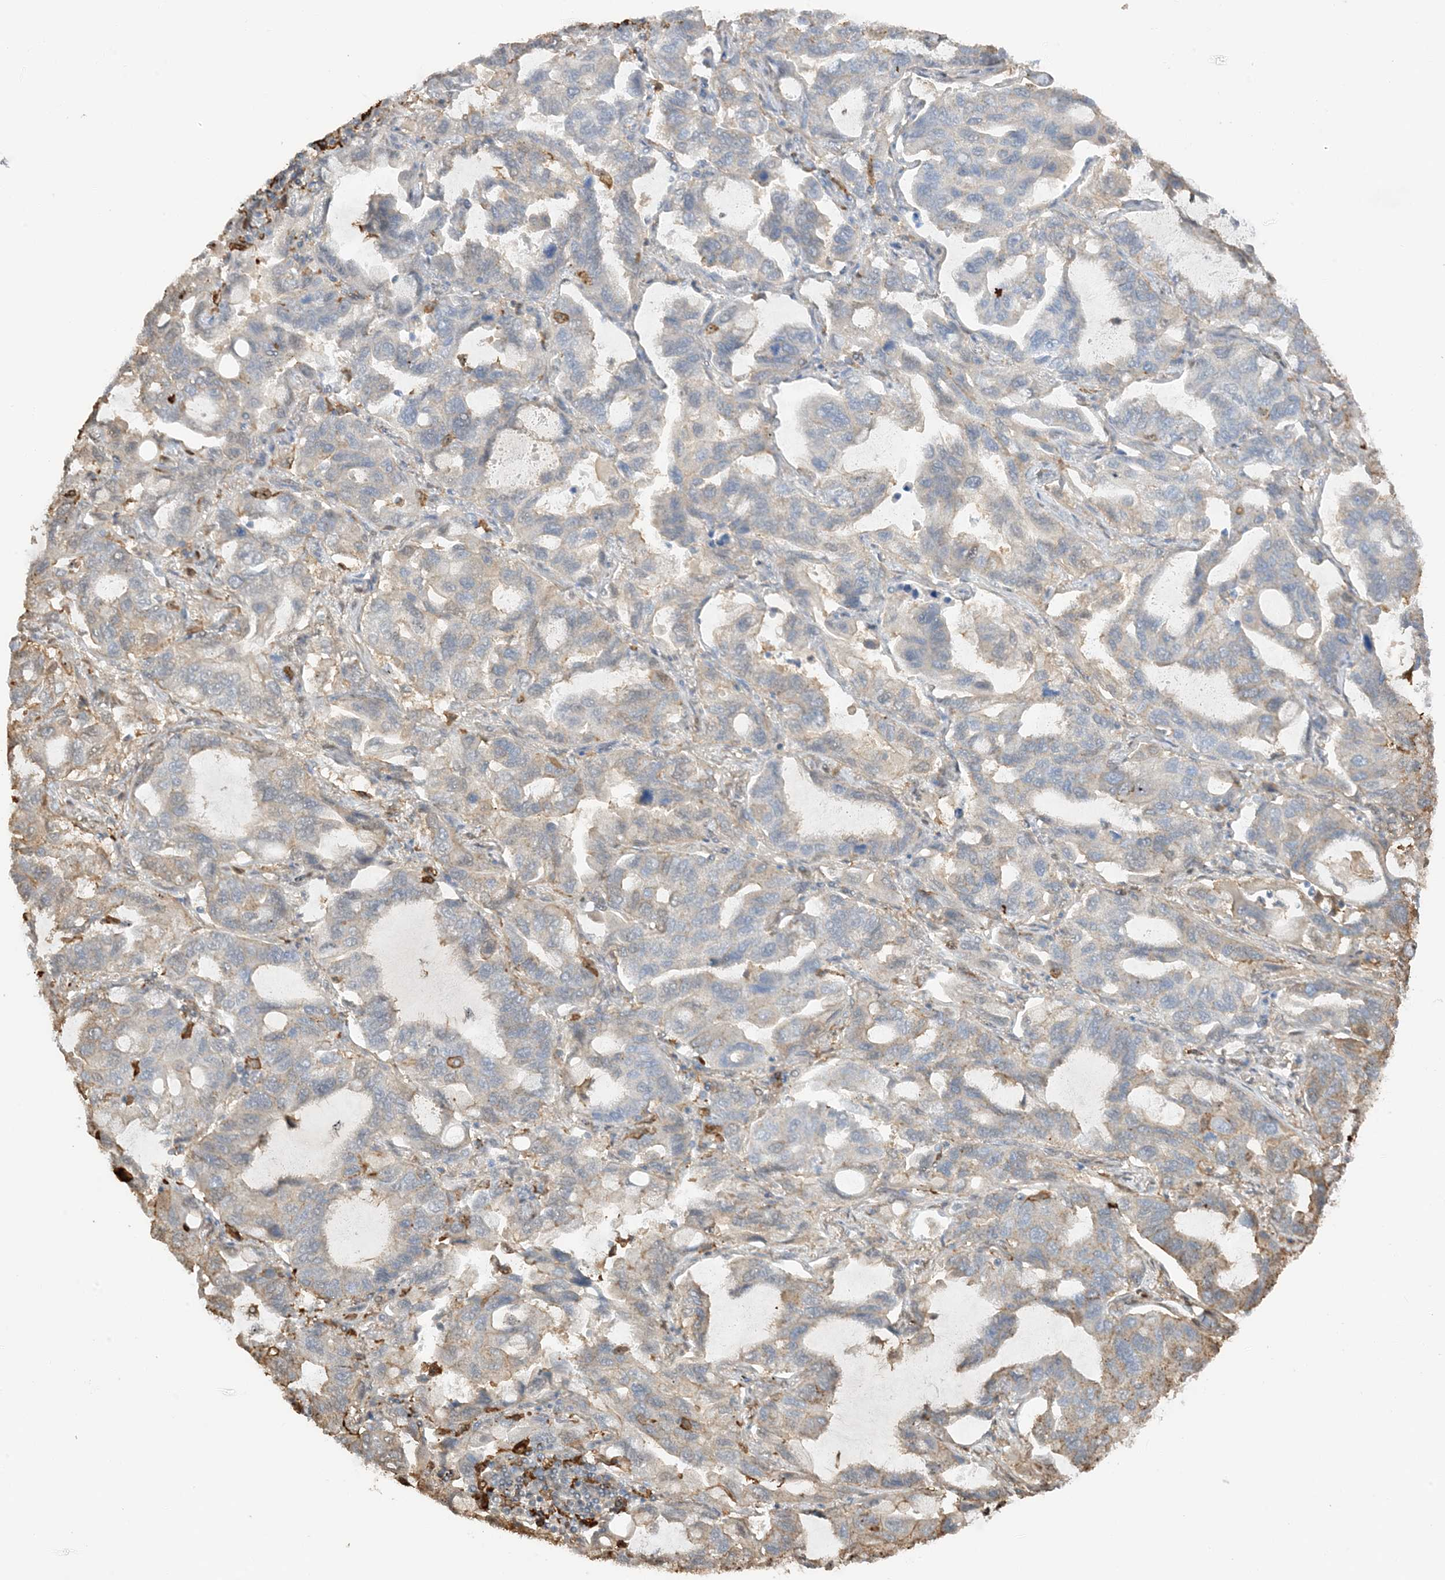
{"staining": {"intensity": "weak", "quantity": "<25%", "location": "cytoplasmic/membranous"}, "tissue": "lung cancer", "cell_type": "Tumor cells", "image_type": "cancer", "snomed": [{"axis": "morphology", "description": "Adenocarcinoma, NOS"}, {"axis": "topography", "description": "Lung"}], "caption": "A histopathology image of lung adenocarcinoma stained for a protein demonstrates no brown staining in tumor cells. (Stains: DAB (3,3'-diaminobenzidine) IHC with hematoxylin counter stain, Microscopy: brightfield microscopy at high magnification).", "gene": "PHACTR2", "patient": {"sex": "male", "age": 64}}